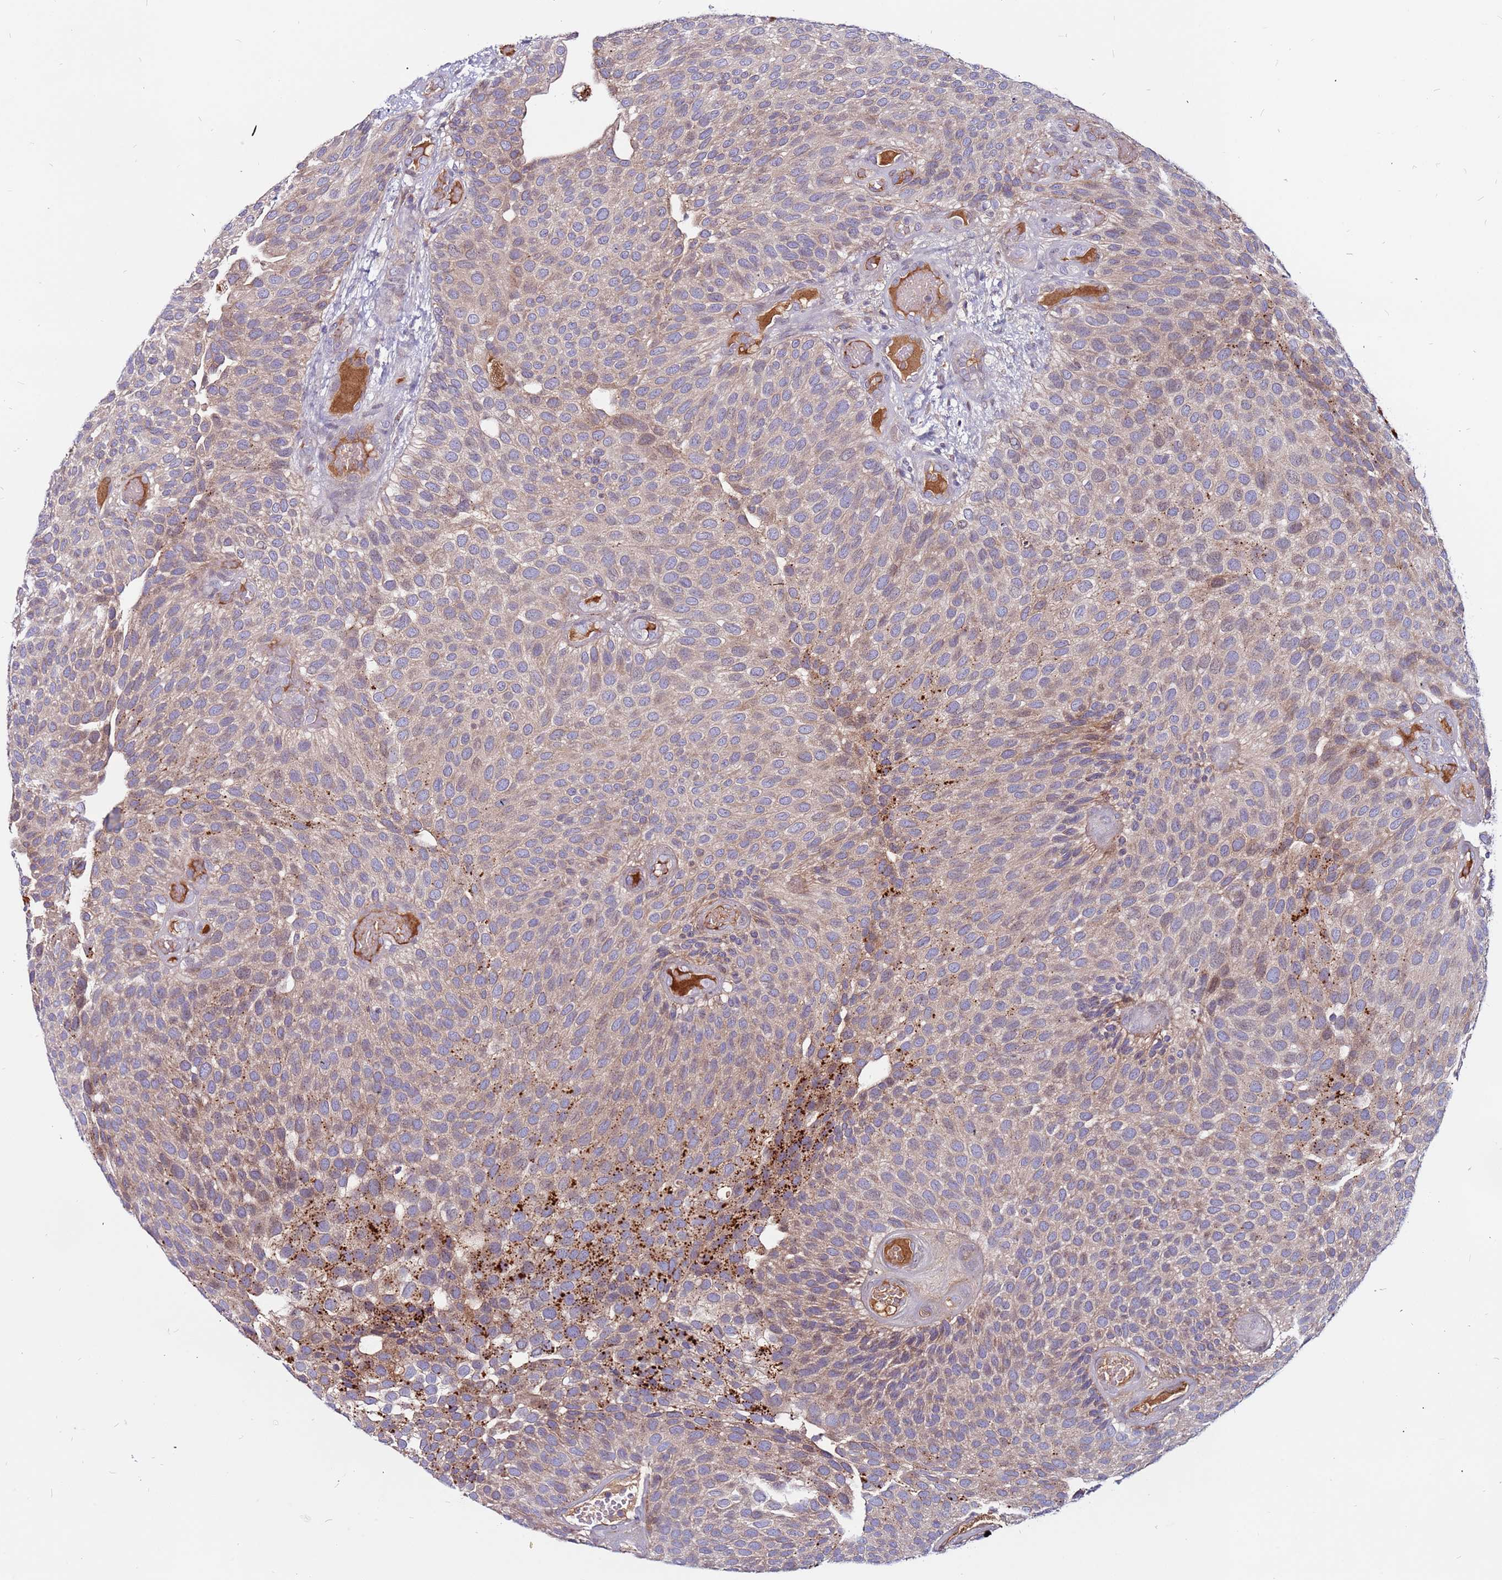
{"staining": {"intensity": "weak", "quantity": "25%-75%", "location": "cytoplasmic/membranous"}, "tissue": "urothelial cancer", "cell_type": "Tumor cells", "image_type": "cancer", "snomed": [{"axis": "morphology", "description": "Urothelial carcinoma, Low grade"}, {"axis": "topography", "description": "Urinary bladder"}], "caption": "Immunohistochemical staining of human urothelial cancer exhibits low levels of weak cytoplasmic/membranous positivity in about 25%-75% of tumor cells.", "gene": "CCDC71", "patient": {"sex": "male", "age": 89}}